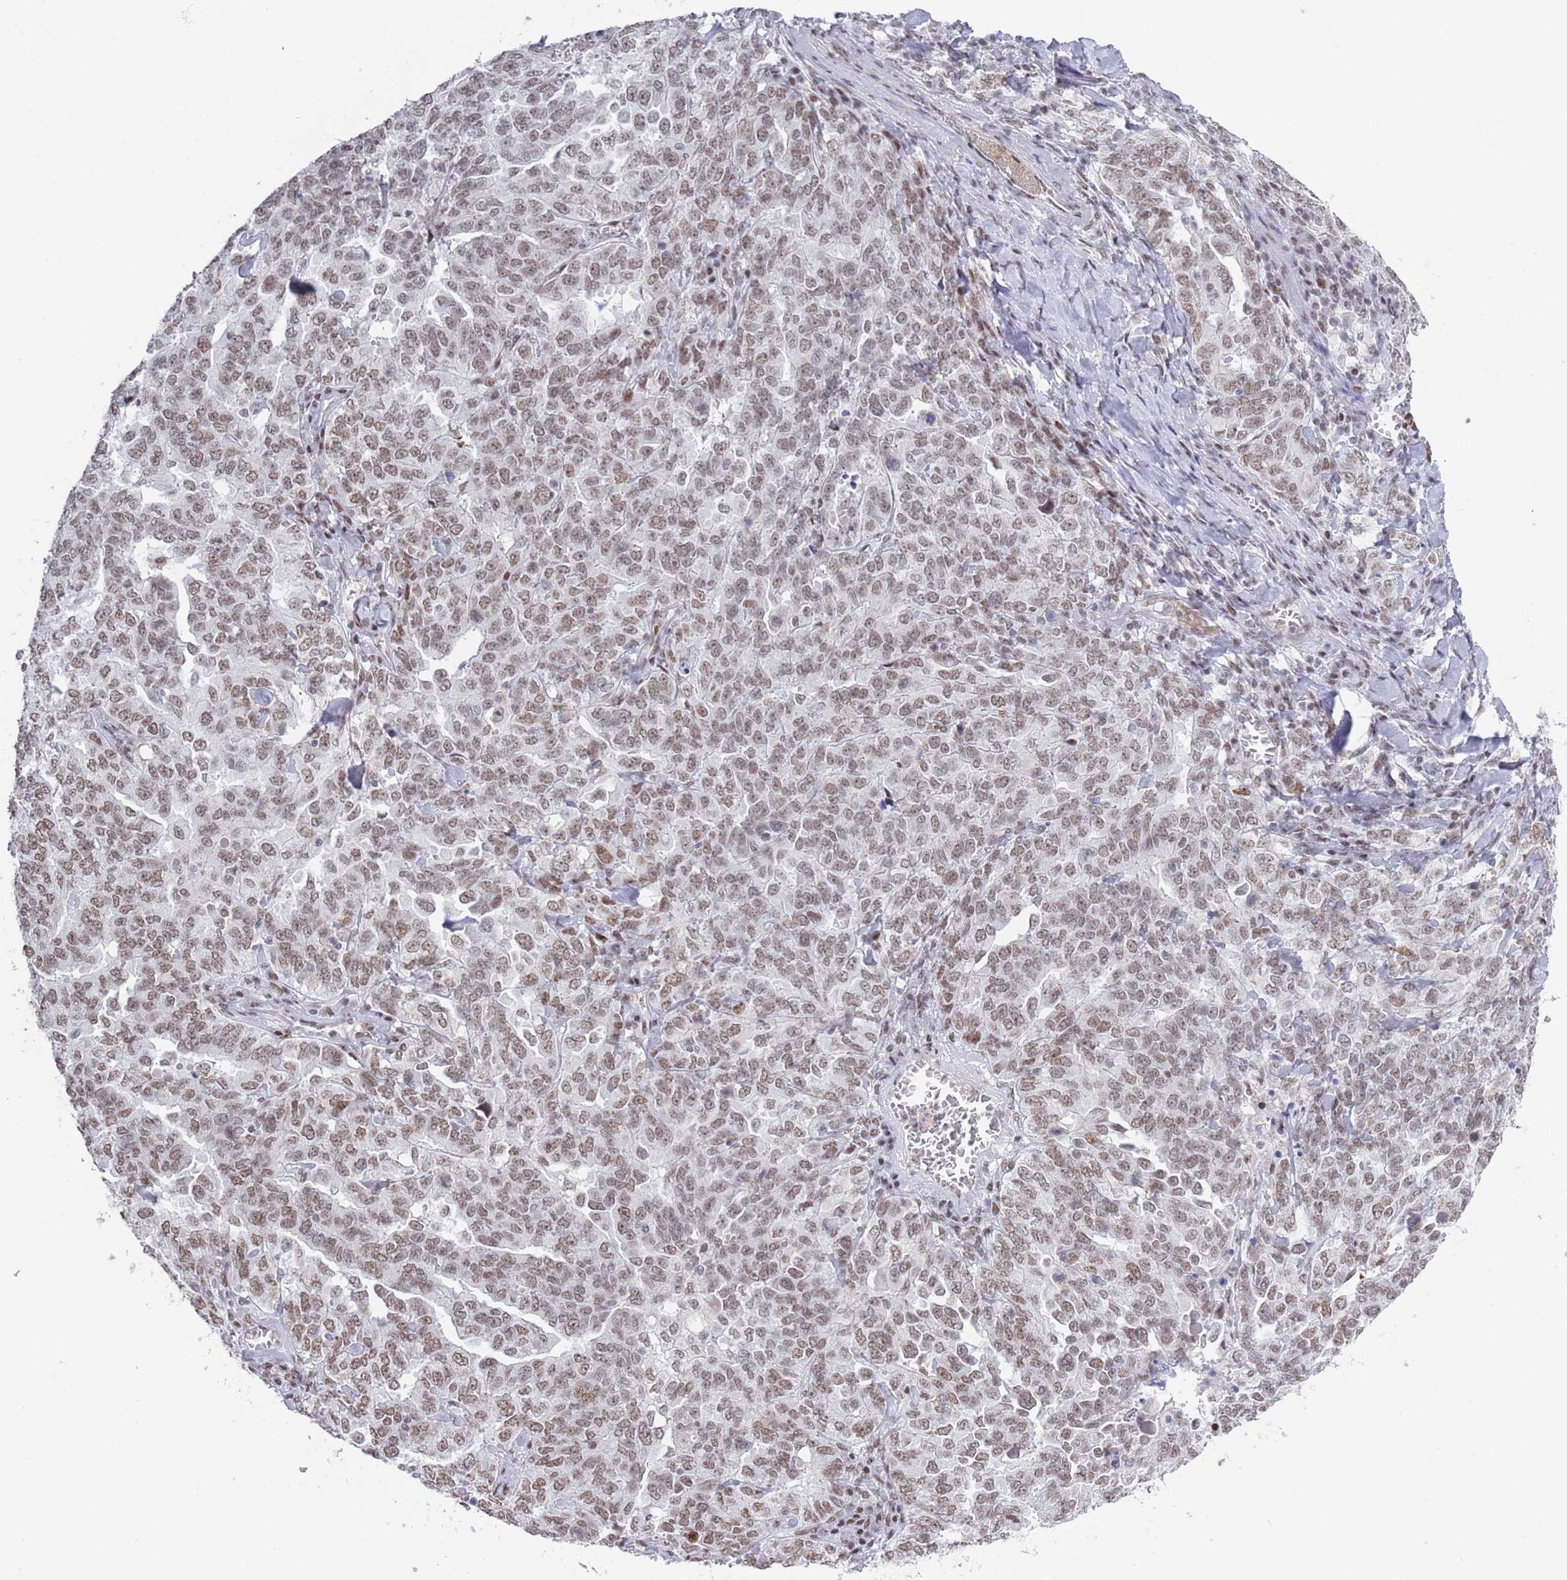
{"staining": {"intensity": "moderate", "quantity": ">75%", "location": "nuclear"}, "tissue": "ovarian cancer", "cell_type": "Tumor cells", "image_type": "cancer", "snomed": [{"axis": "morphology", "description": "Carcinoma, endometroid"}, {"axis": "topography", "description": "Ovary"}], "caption": "Human endometroid carcinoma (ovarian) stained with a protein marker reveals moderate staining in tumor cells.", "gene": "ZNF382", "patient": {"sex": "female", "age": 62}}